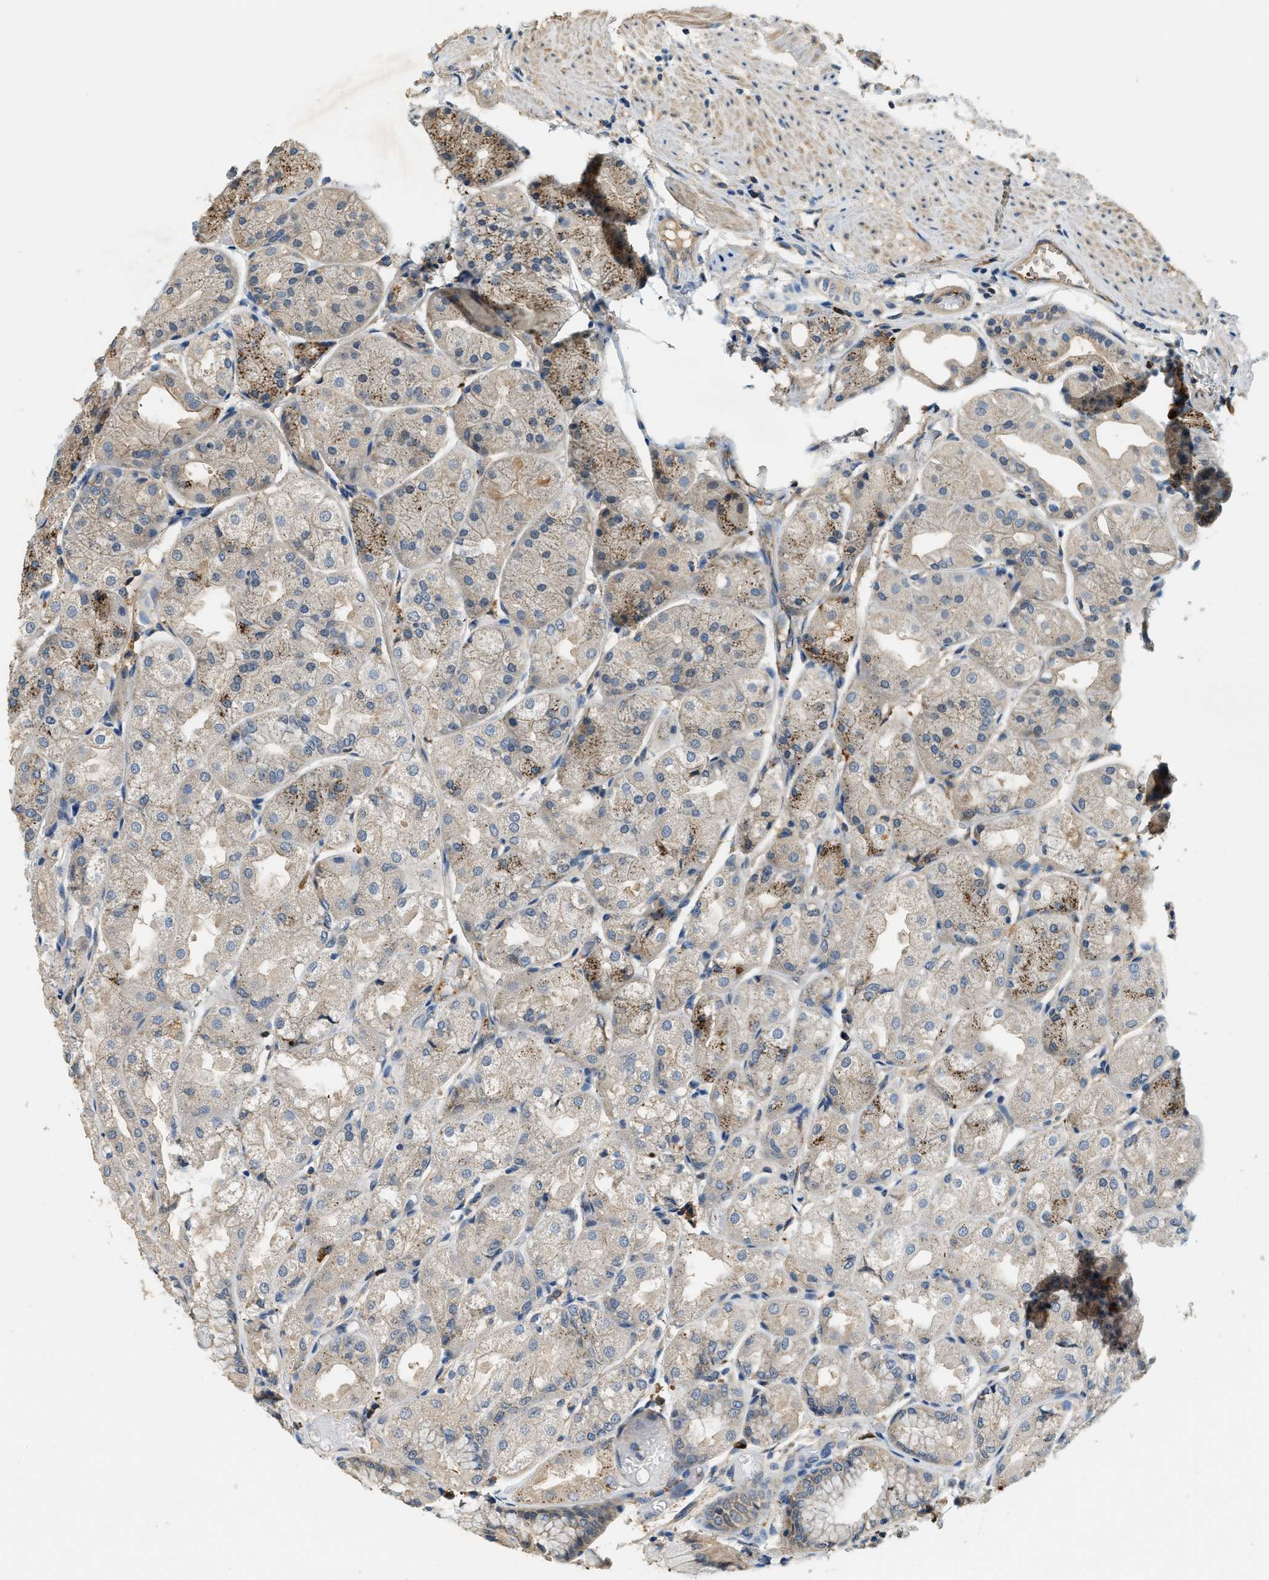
{"staining": {"intensity": "moderate", "quantity": "<25%", "location": "cytoplasmic/membranous"}, "tissue": "stomach", "cell_type": "Glandular cells", "image_type": "normal", "snomed": [{"axis": "morphology", "description": "Normal tissue, NOS"}, {"axis": "topography", "description": "Stomach, upper"}], "caption": "DAB (3,3'-diaminobenzidine) immunohistochemical staining of normal stomach reveals moderate cytoplasmic/membranous protein staining in approximately <25% of glandular cells. (IHC, brightfield microscopy, high magnification).", "gene": "CFLAR", "patient": {"sex": "male", "age": 72}}